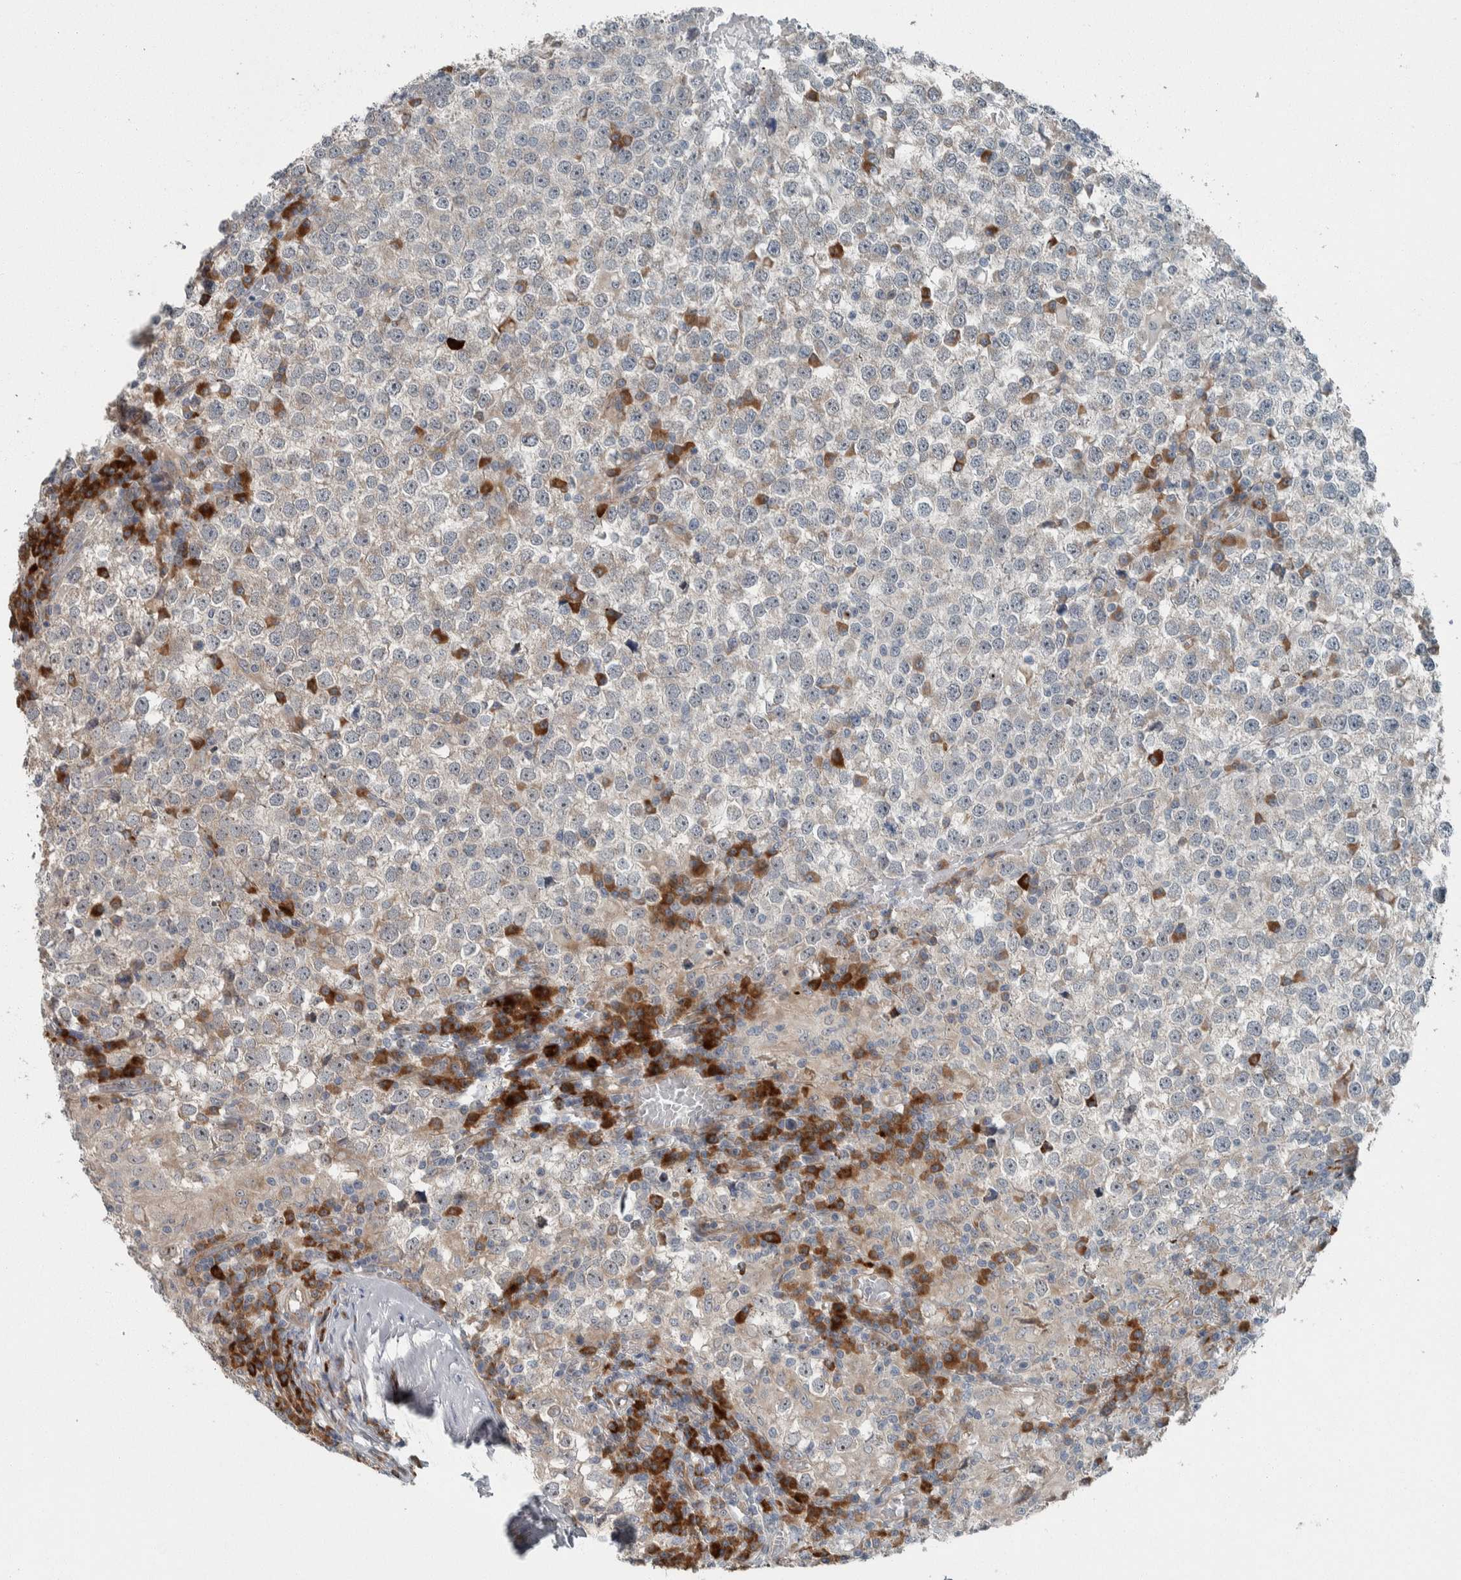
{"staining": {"intensity": "weak", "quantity": "<25%", "location": "cytoplasmic/membranous,nuclear"}, "tissue": "testis cancer", "cell_type": "Tumor cells", "image_type": "cancer", "snomed": [{"axis": "morphology", "description": "Seminoma, NOS"}, {"axis": "topography", "description": "Testis"}], "caption": "High power microscopy histopathology image of an IHC histopathology image of testis seminoma, revealing no significant positivity in tumor cells. (Brightfield microscopy of DAB immunohistochemistry (IHC) at high magnification).", "gene": "USP25", "patient": {"sex": "male", "age": 65}}